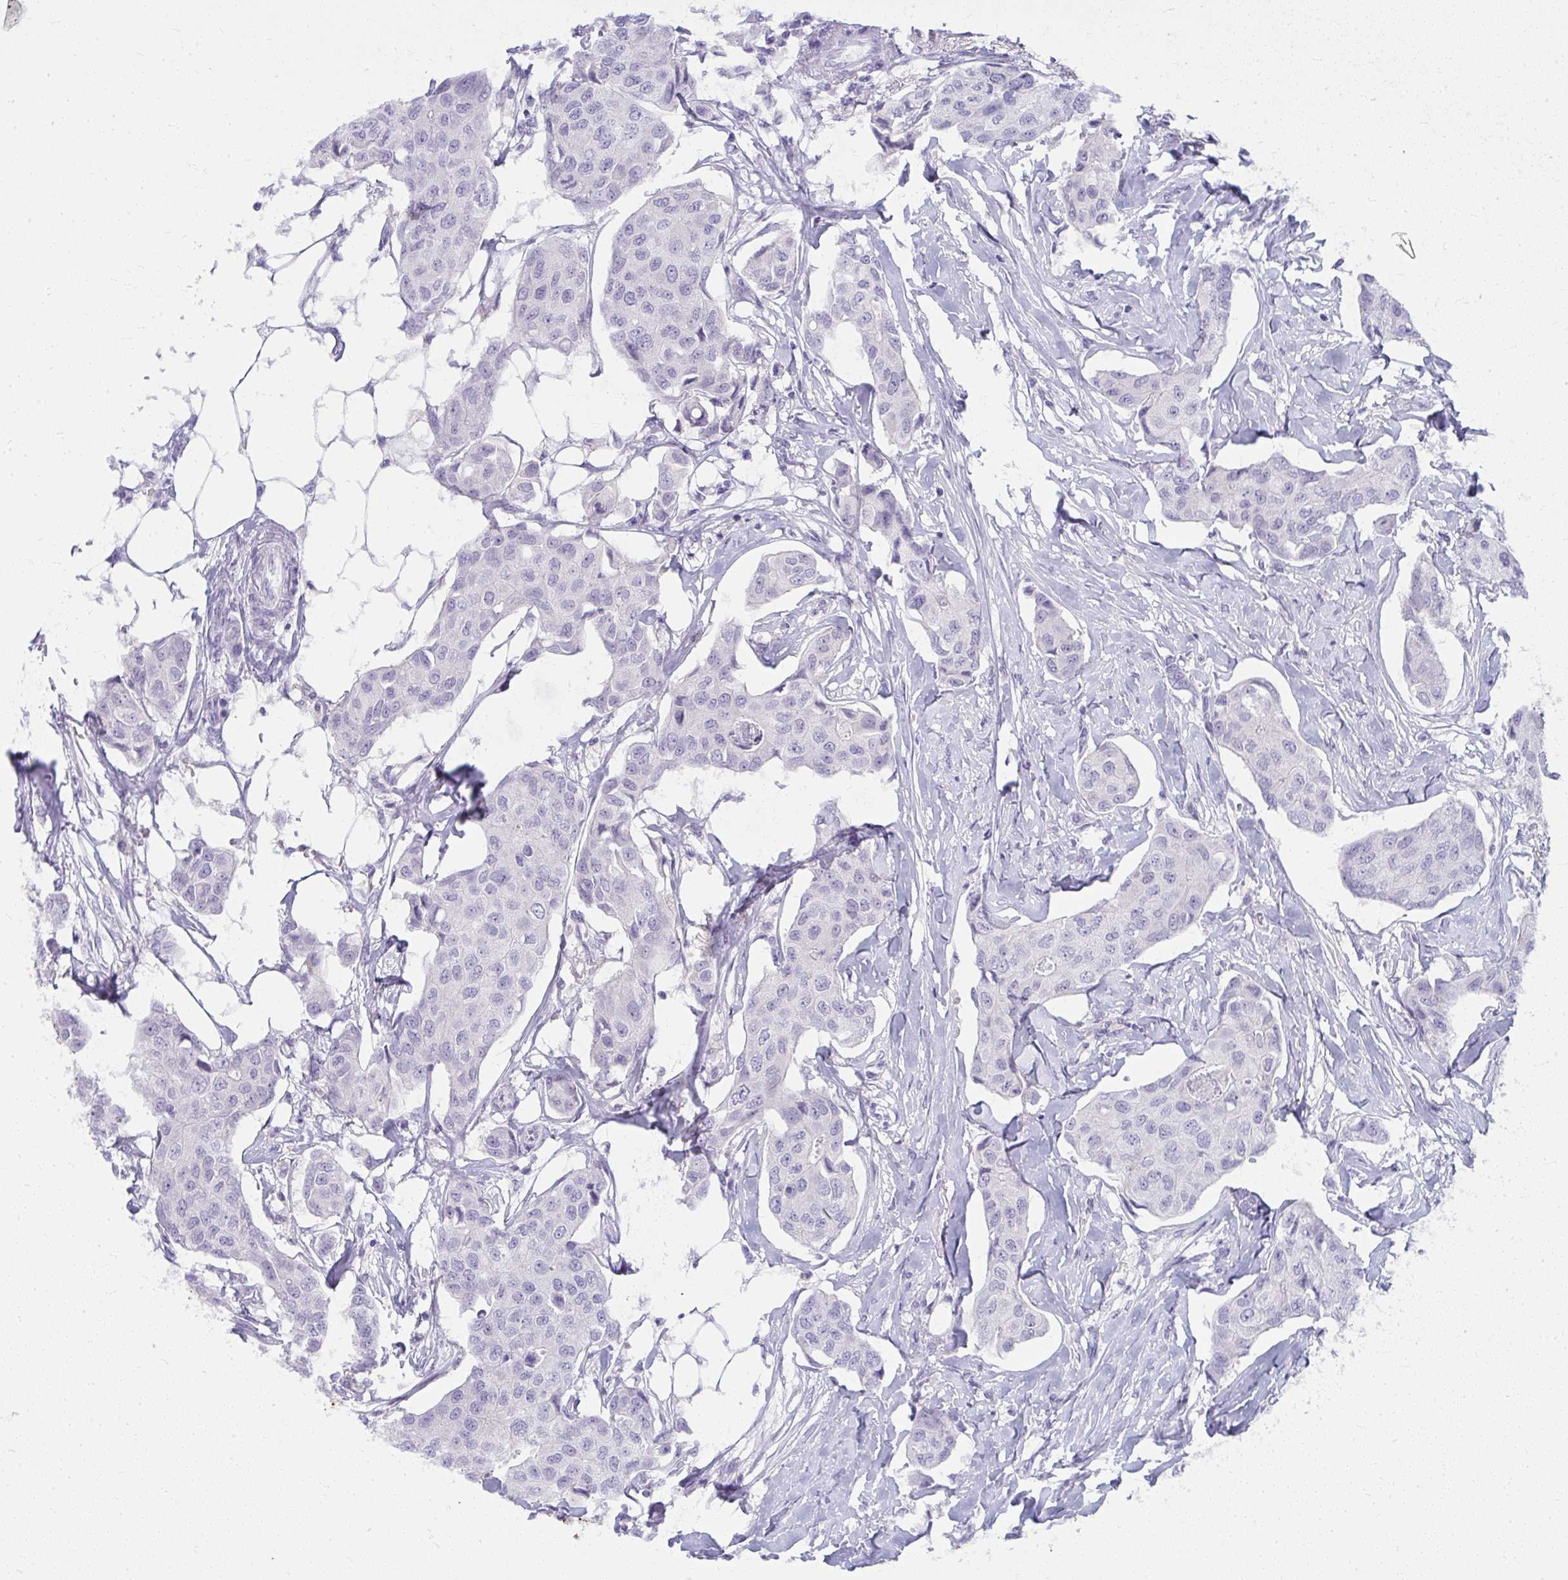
{"staining": {"intensity": "negative", "quantity": "none", "location": "none"}, "tissue": "breast cancer", "cell_type": "Tumor cells", "image_type": "cancer", "snomed": [{"axis": "morphology", "description": "Duct carcinoma"}, {"axis": "topography", "description": "Breast"}, {"axis": "topography", "description": "Lymph node"}], "caption": "Immunohistochemical staining of intraductal carcinoma (breast) exhibits no significant expression in tumor cells. (Stains: DAB (3,3'-diaminobenzidine) IHC with hematoxylin counter stain, Microscopy: brightfield microscopy at high magnification).", "gene": "UGT3A2", "patient": {"sex": "female", "age": 80}}